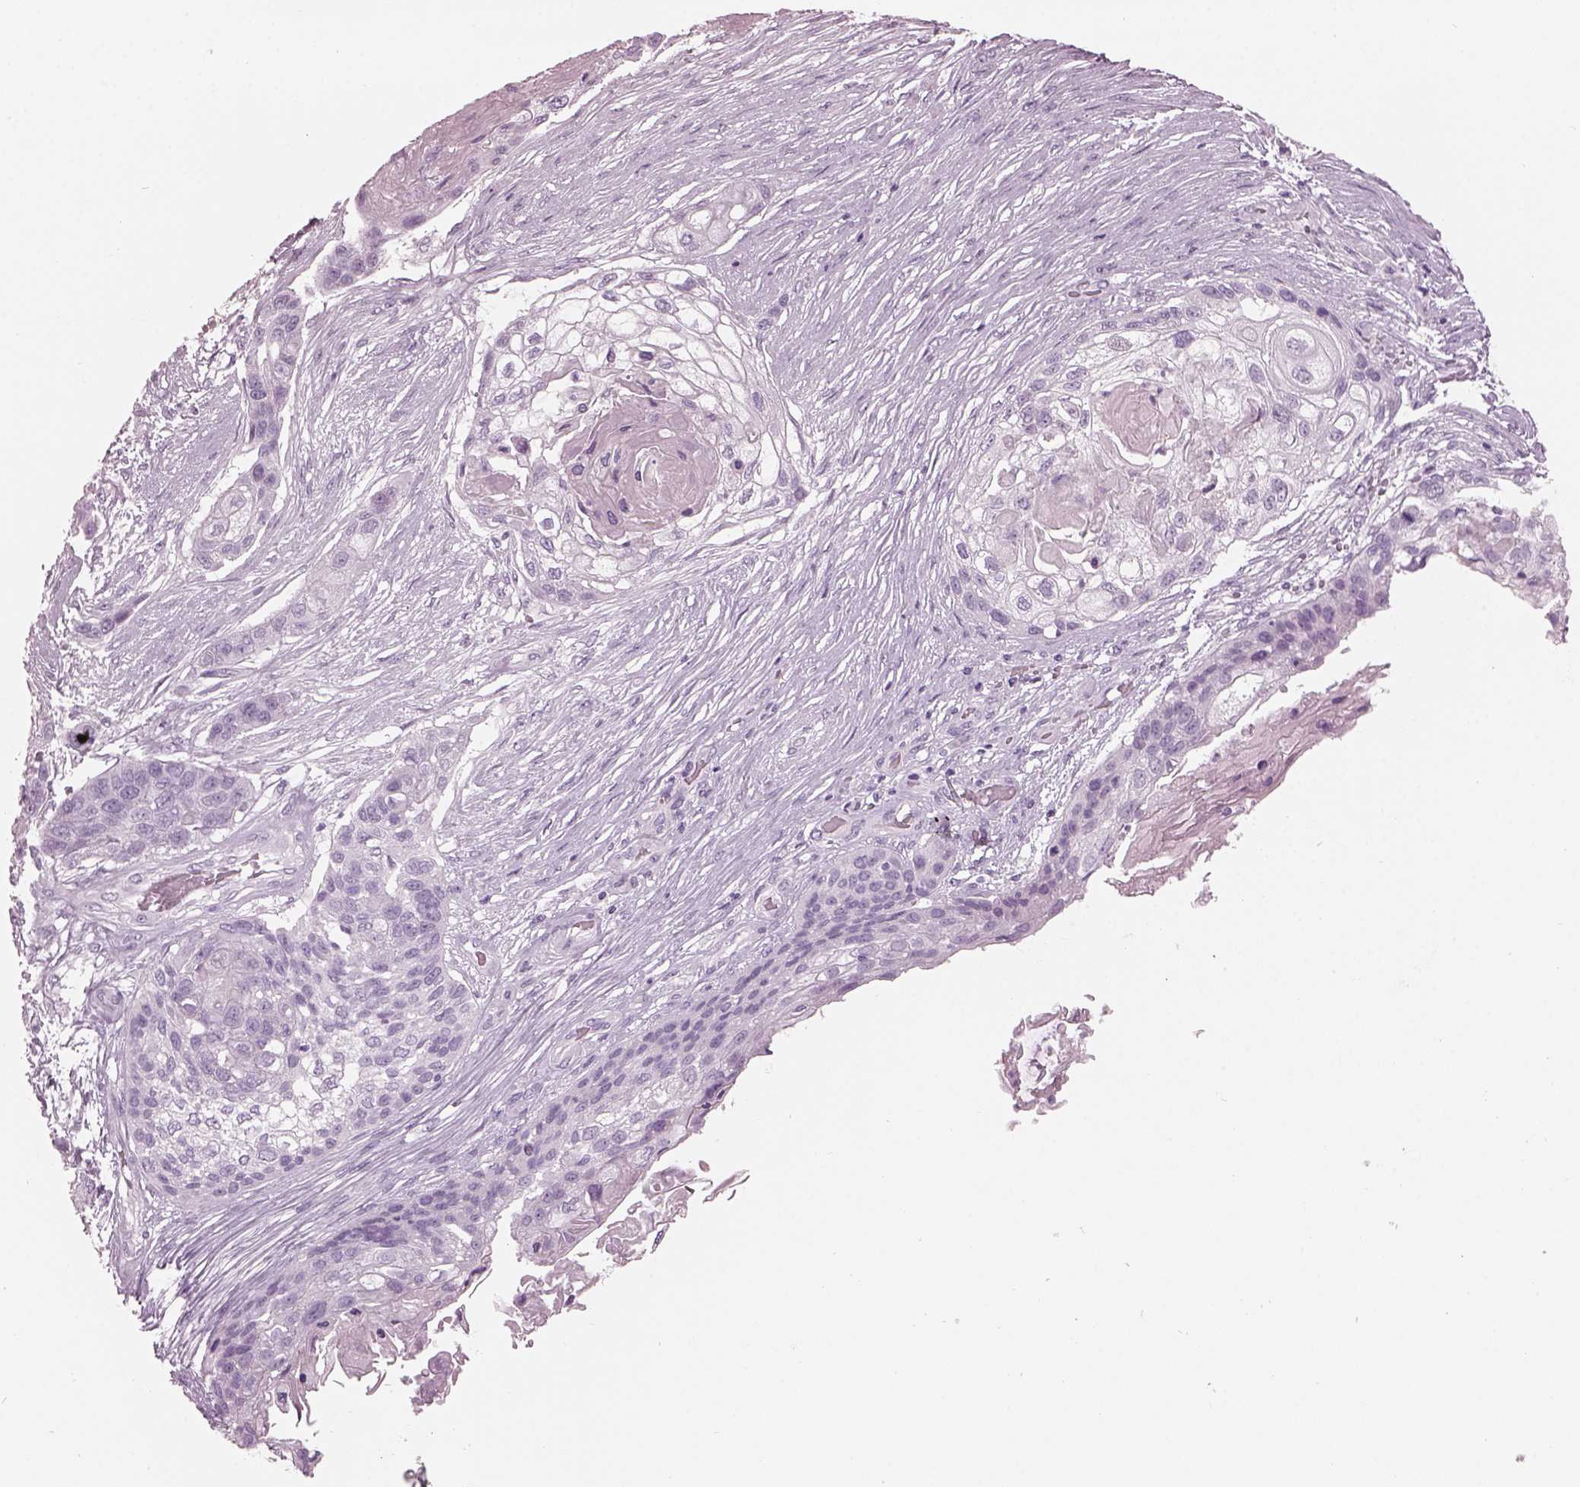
{"staining": {"intensity": "negative", "quantity": "none", "location": "none"}, "tissue": "lung cancer", "cell_type": "Tumor cells", "image_type": "cancer", "snomed": [{"axis": "morphology", "description": "Squamous cell carcinoma, NOS"}, {"axis": "topography", "description": "Lung"}], "caption": "Protein analysis of squamous cell carcinoma (lung) demonstrates no significant expression in tumor cells. (DAB (3,3'-diaminobenzidine) immunohistochemistry (IHC) visualized using brightfield microscopy, high magnification).", "gene": "HYDIN", "patient": {"sex": "male", "age": 69}}